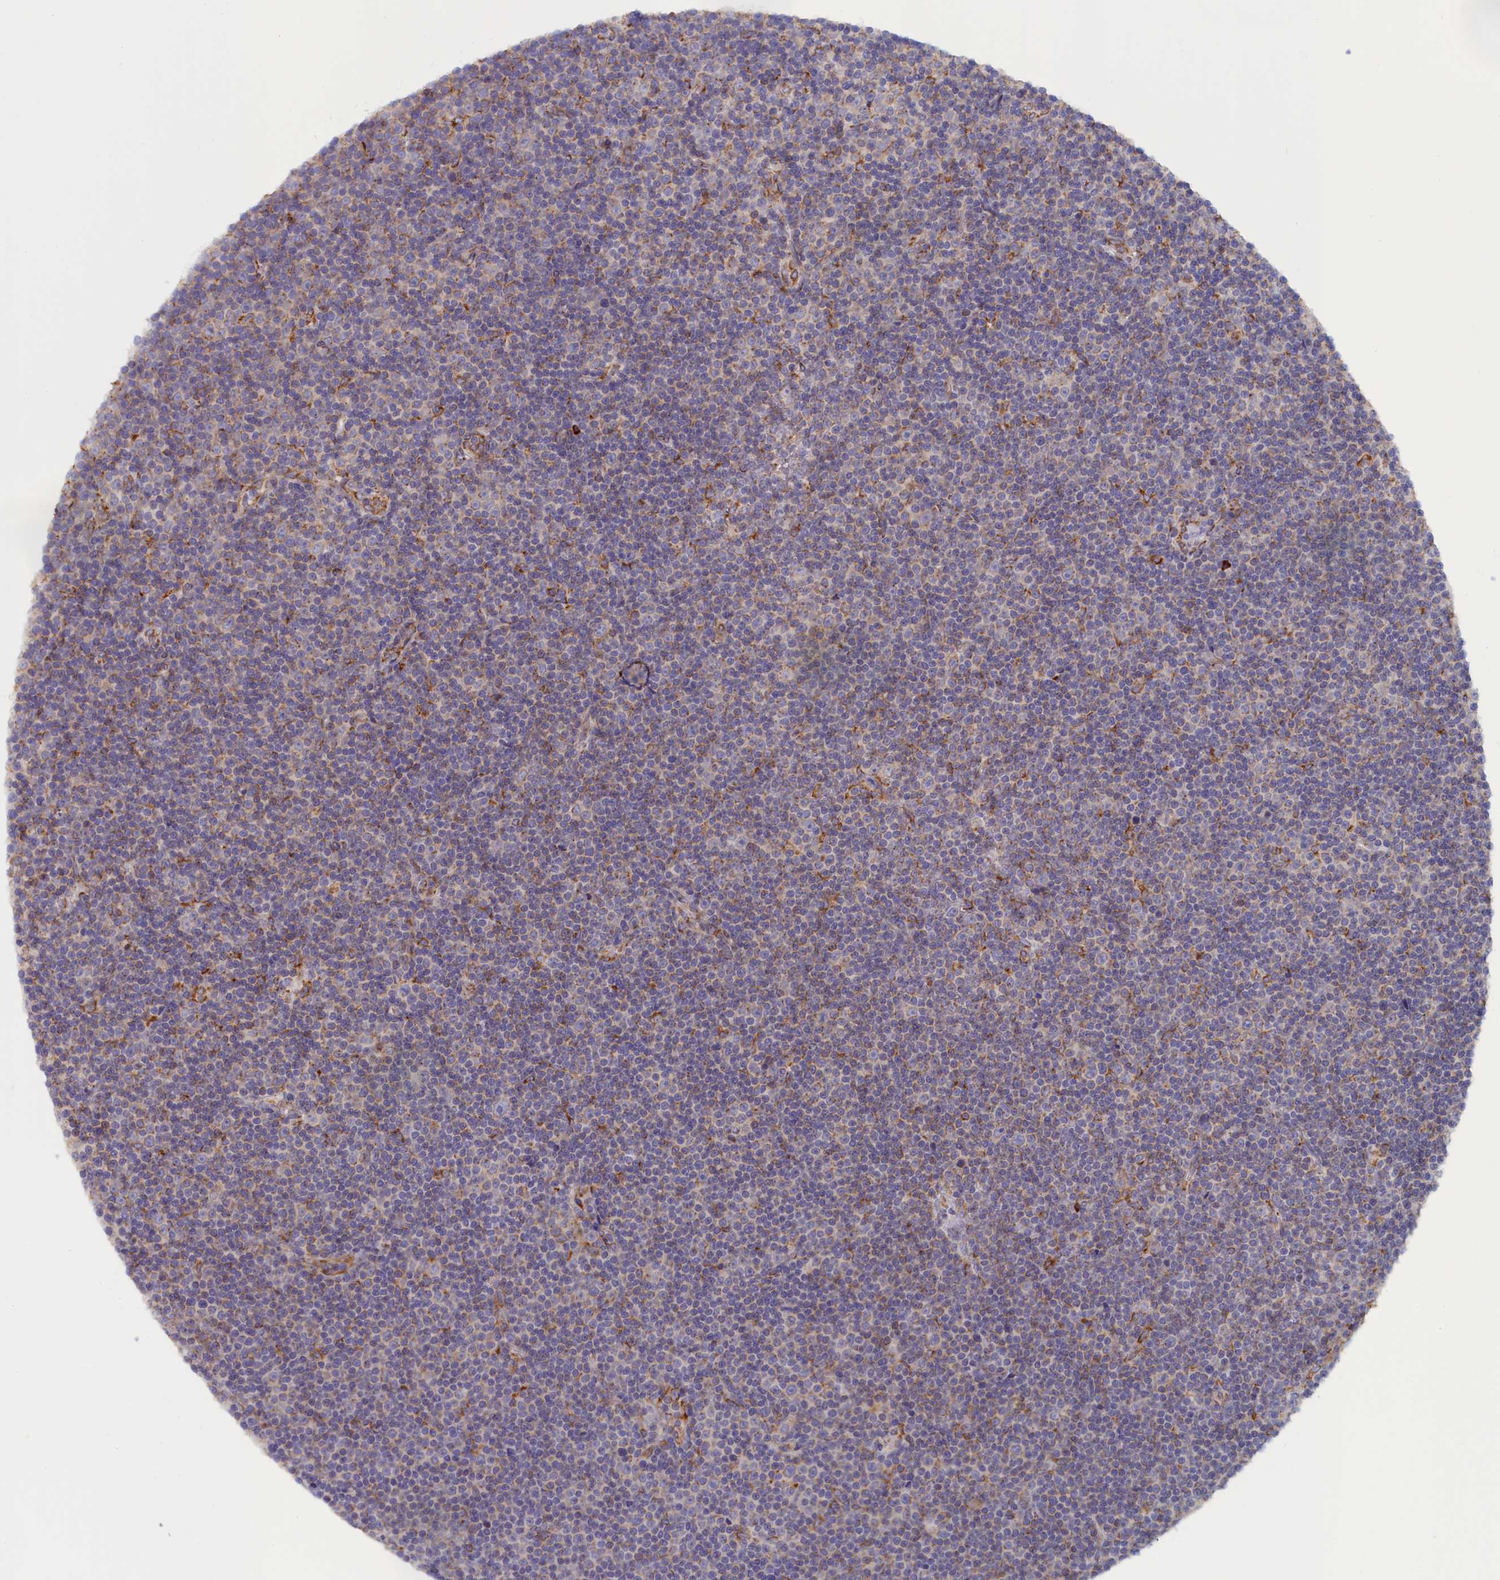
{"staining": {"intensity": "weak", "quantity": "<25%", "location": "cytoplasmic/membranous"}, "tissue": "lymphoma", "cell_type": "Tumor cells", "image_type": "cancer", "snomed": [{"axis": "morphology", "description": "Malignant lymphoma, non-Hodgkin's type, Low grade"}, {"axis": "topography", "description": "Lymph node"}], "caption": "IHC image of neoplastic tissue: malignant lymphoma, non-Hodgkin's type (low-grade) stained with DAB (3,3'-diaminobenzidine) demonstrates no significant protein staining in tumor cells.", "gene": "CCDC68", "patient": {"sex": "female", "age": 67}}